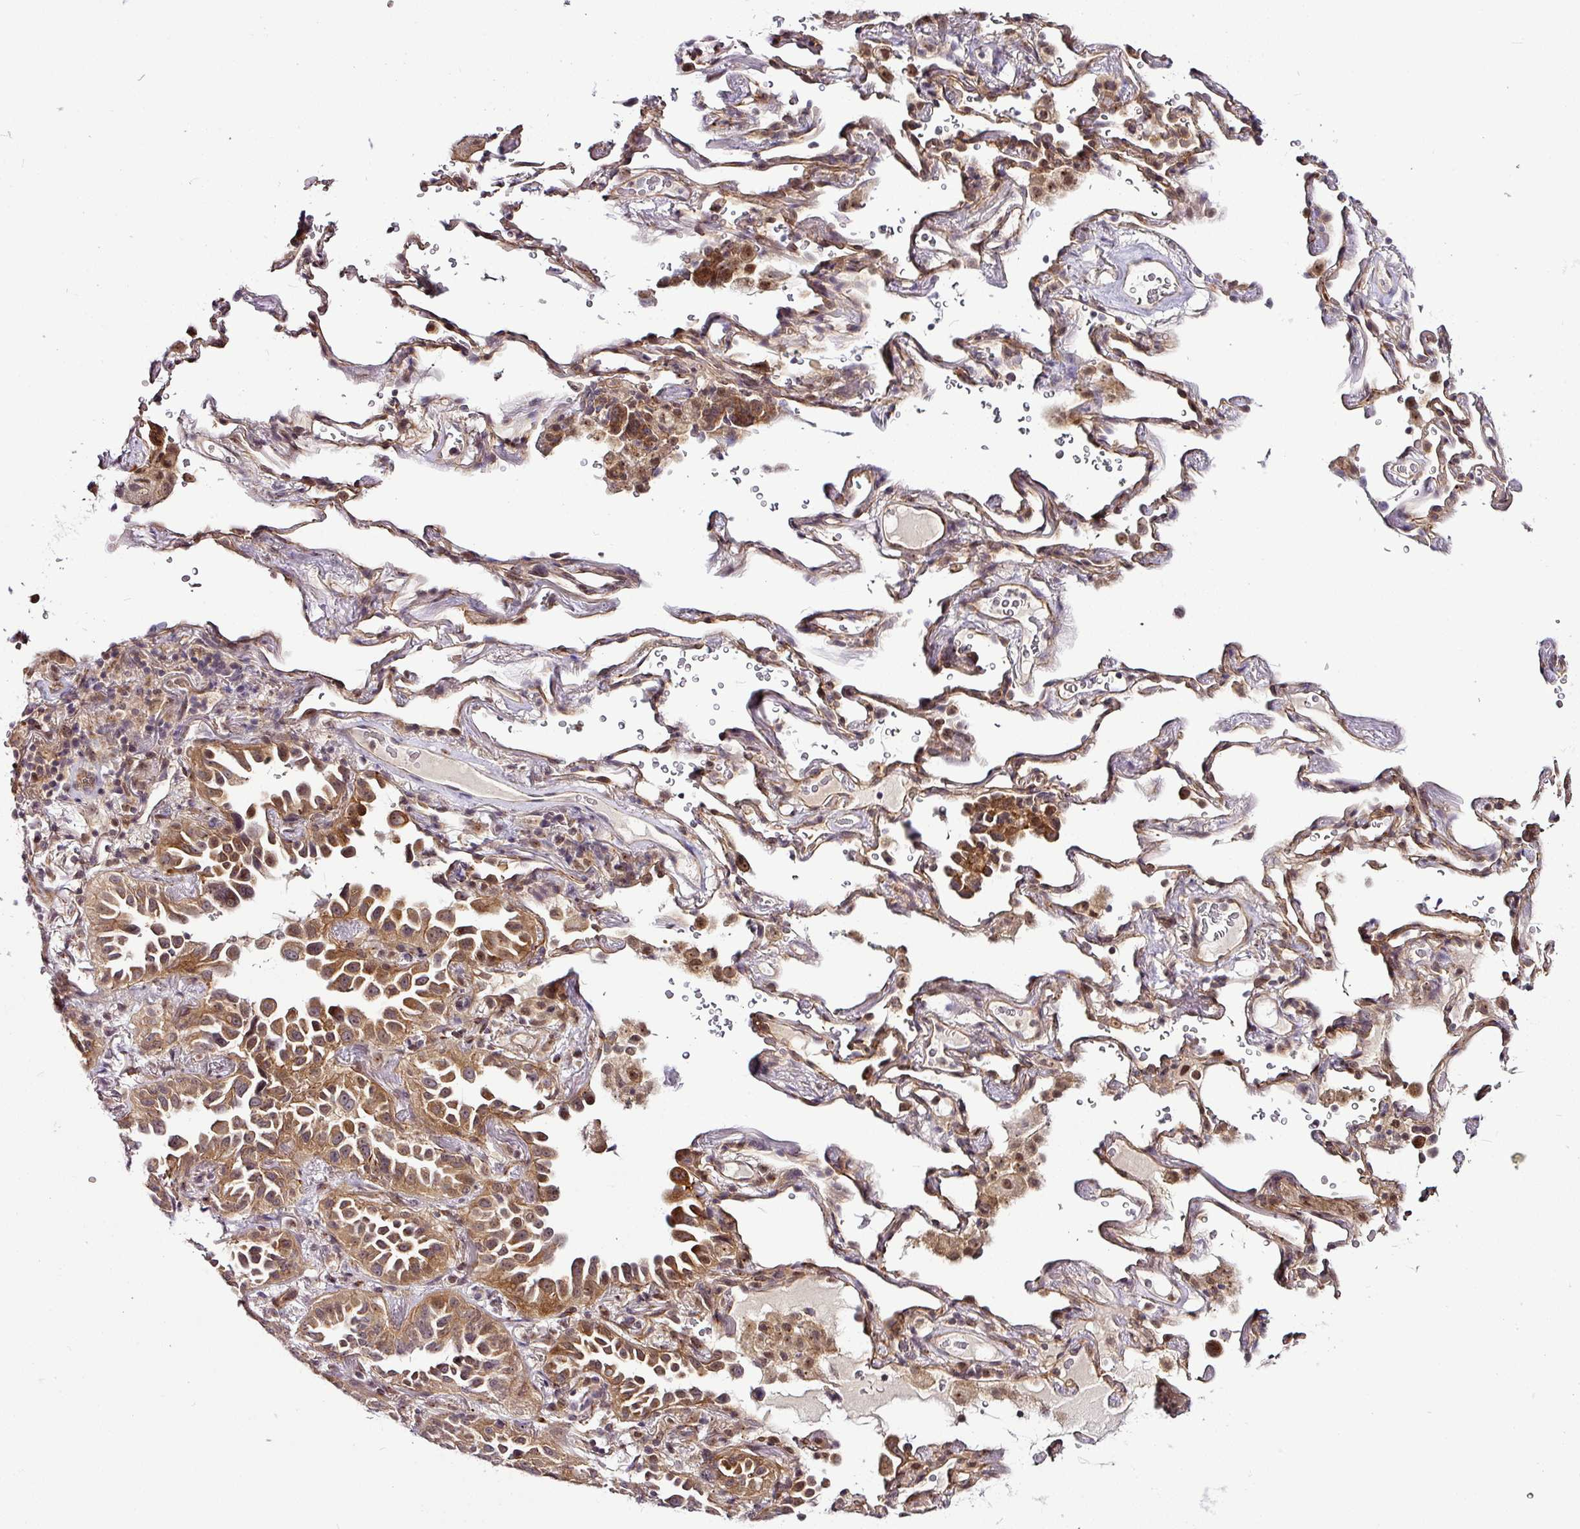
{"staining": {"intensity": "moderate", "quantity": ">75%", "location": "cytoplasmic/membranous,nuclear"}, "tissue": "lung cancer", "cell_type": "Tumor cells", "image_type": "cancer", "snomed": [{"axis": "morphology", "description": "Adenocarcinoma, NOS"}, {"axis": "topography", "description": "Lung"}], "caption": "IHC staining of lung cancer (adenocarcinoma), which reveals medium levels of moderate cytoplasmic/membranous and nuclear staining in about >75% of tumor cells indicating moderate cytoplasmic/membranous and nuclear protein staining. The staining was performed using DAB (brown) for protein detection and nuclei were counterstained in hematoxylin (blue).", "gene": "DCAF13", "patient": {"sex": "female", "age": 69}}